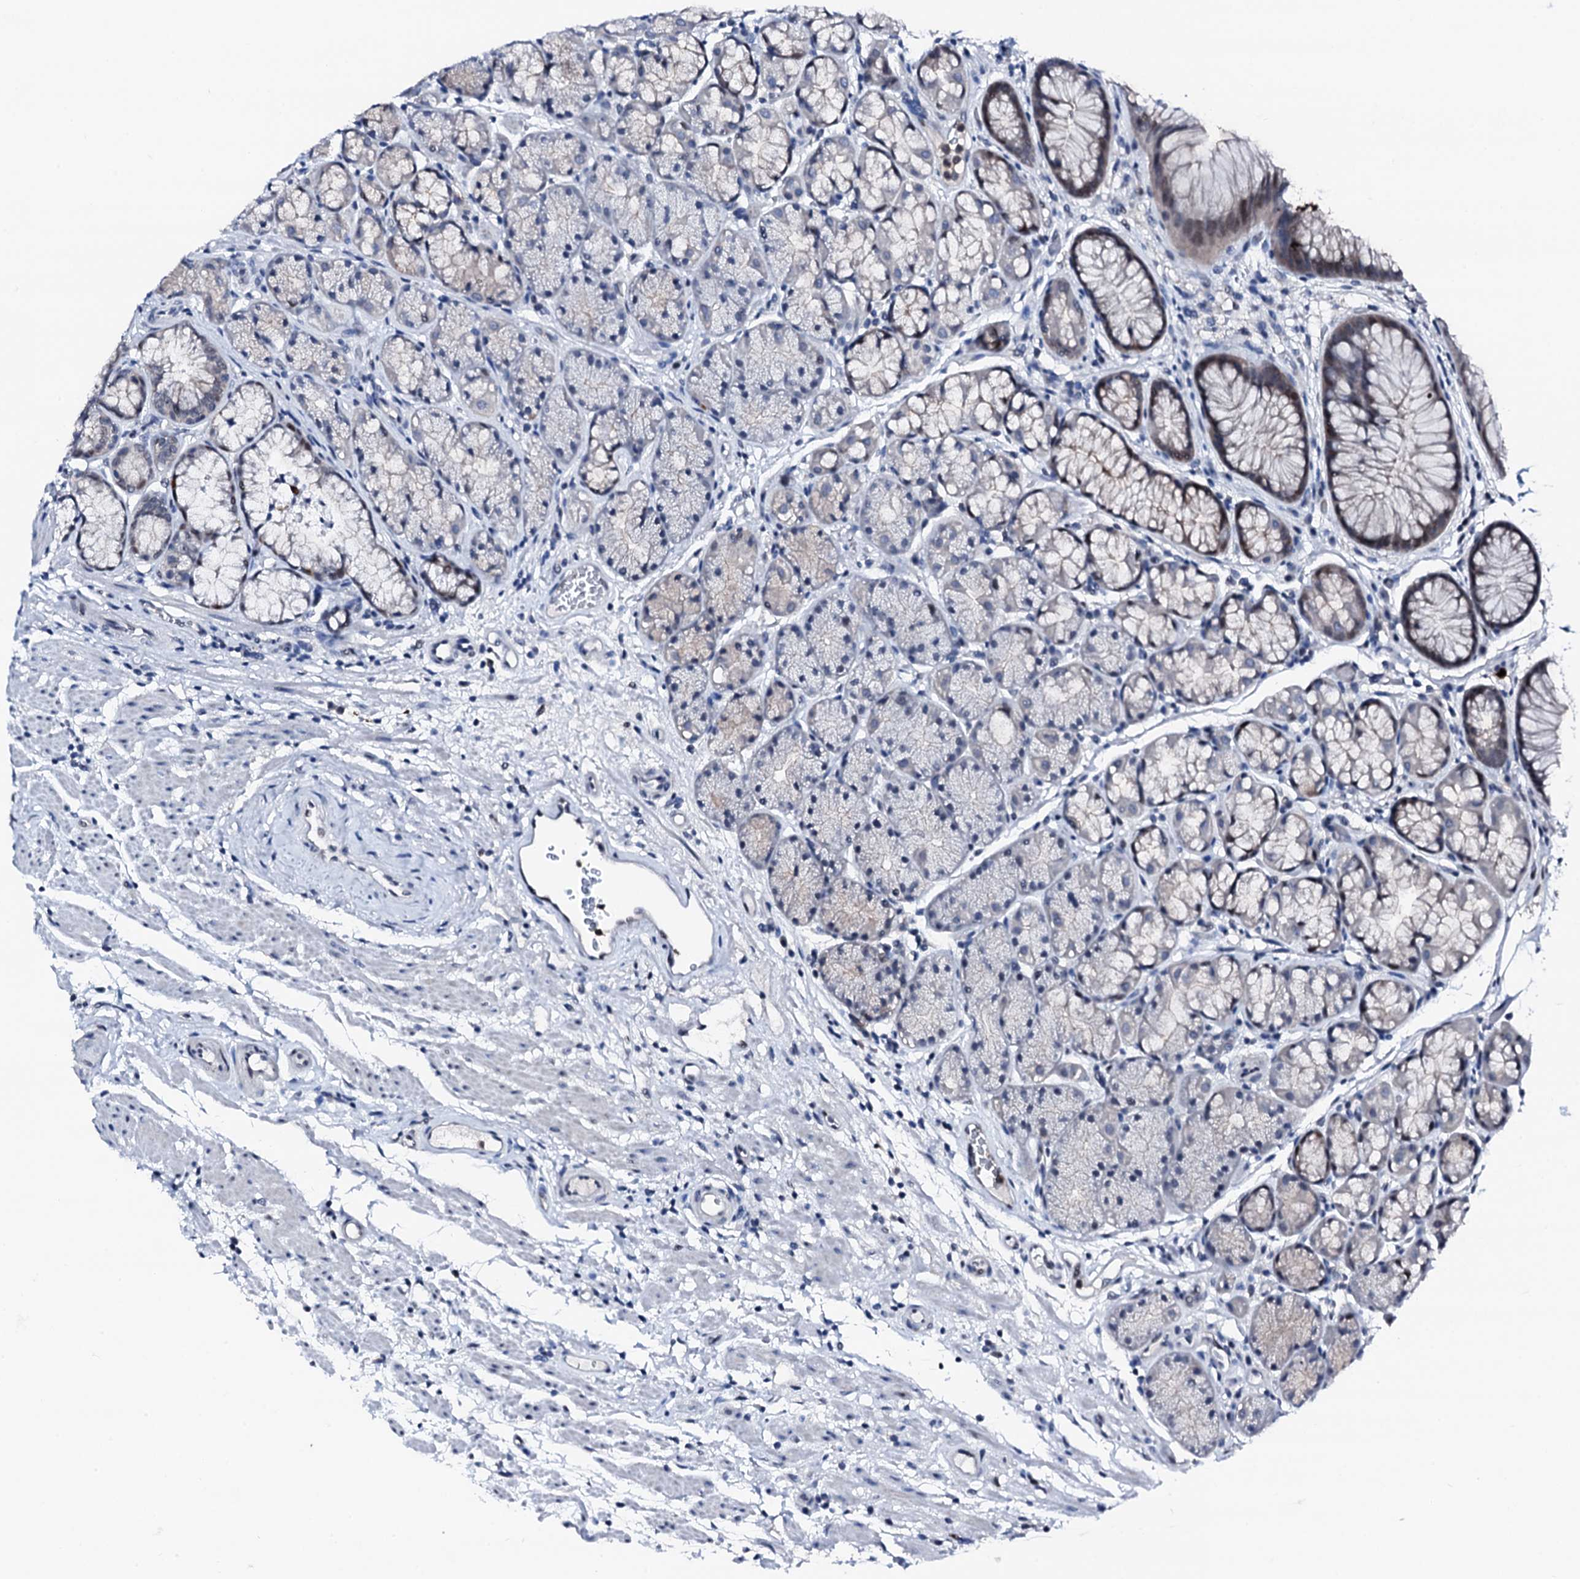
{"staining": {"intensity": "negative", "quantity": "none", "location": "none"}, "tissue": "stomach", "cell_type": "Glandular cells", "image_type": "normal", "snomed": [{"axis": "morphology", "description": "Normal tissue, NOS"}, {"axis": "topography", "description": "Stomach"}], "caption": "Immunohistochemical staining of benign stomach displays no significant expression in glandular cells.", "gene": "TRAFD1", "patient": {"sex": "male", "age": 63}}